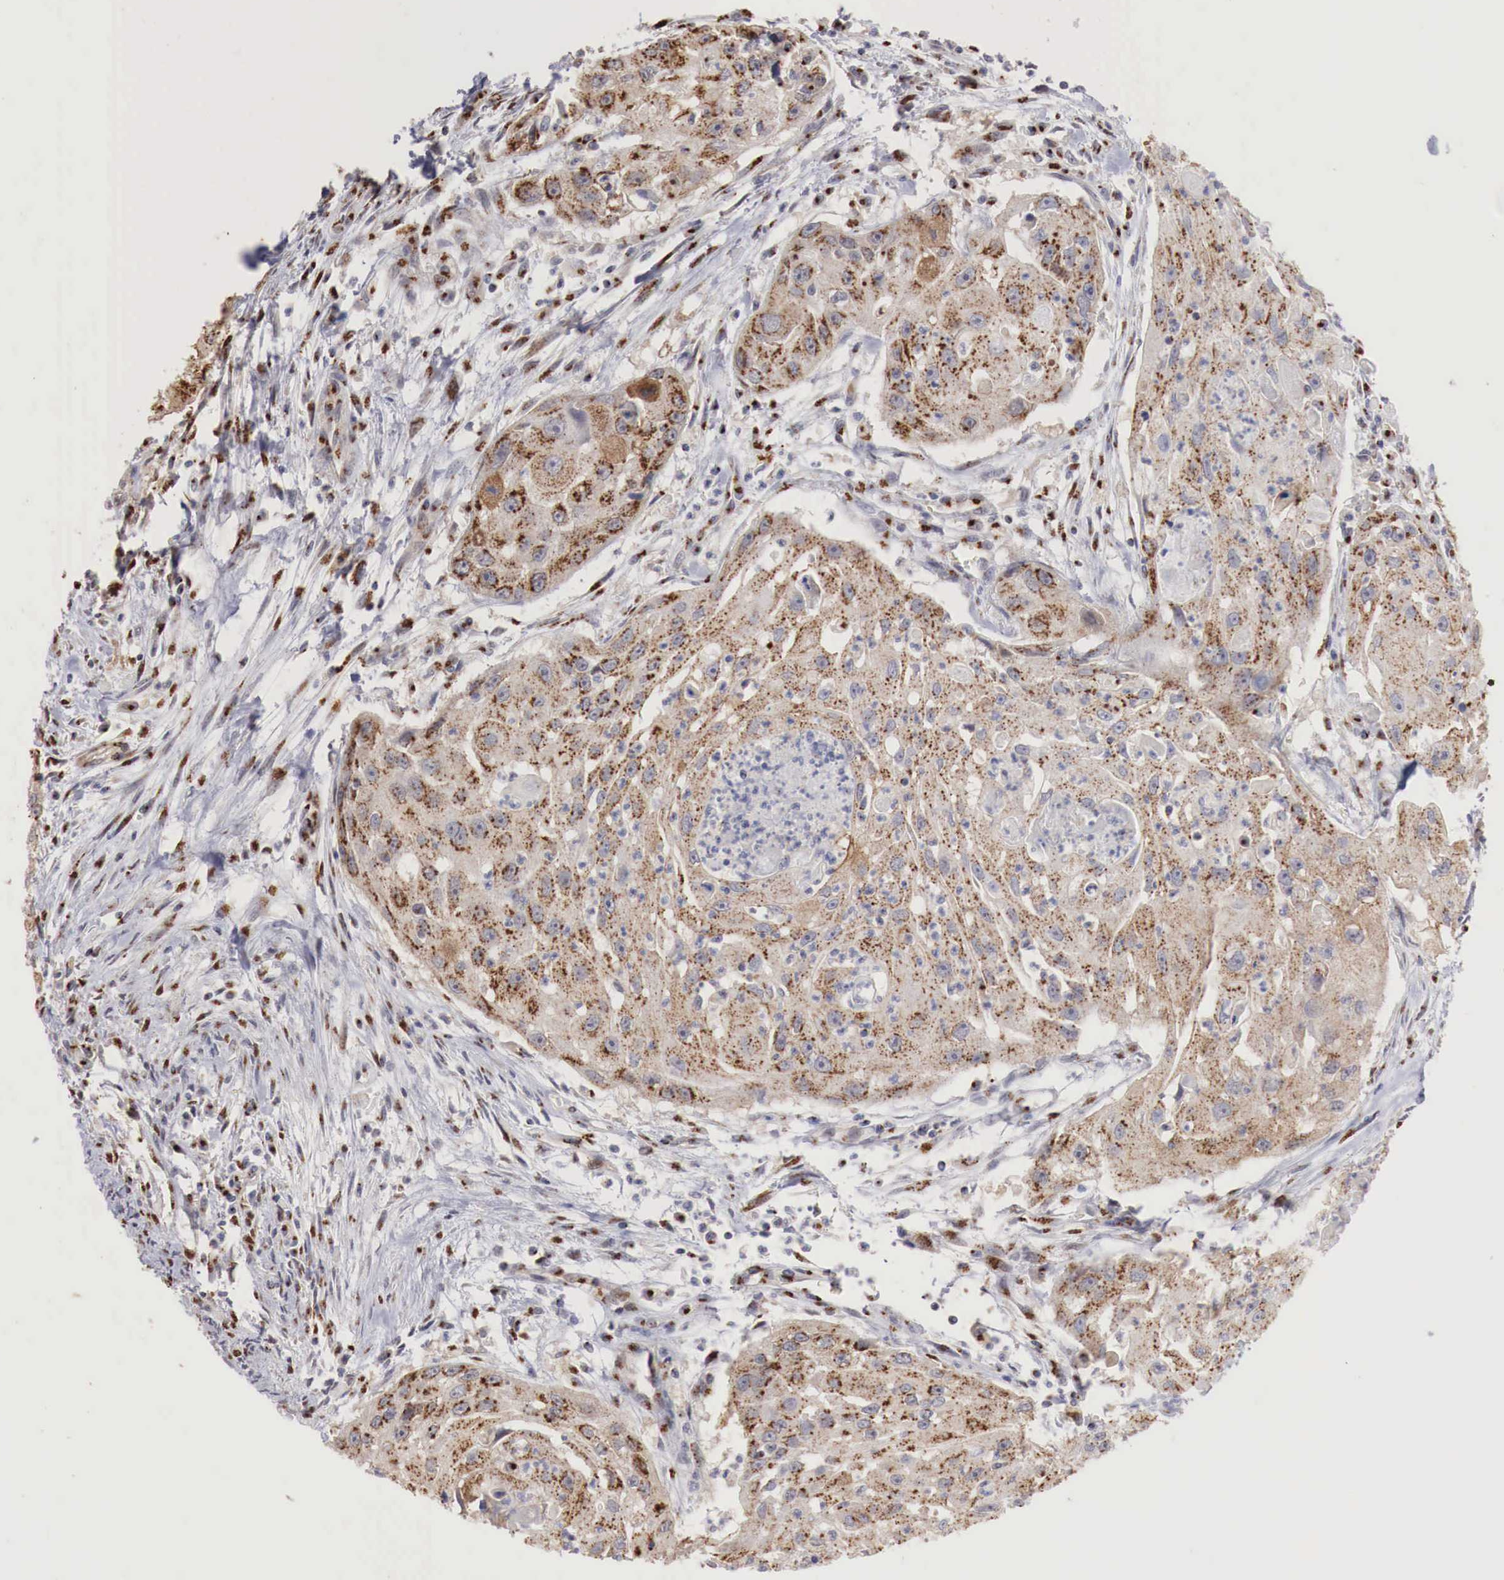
{"staining": {"intensity": "moderate", "quantity": ">75%", "location": "cytoplasmic/membranous"}, "tissue": "head and neck cancer", "cell_type": "Tumor cells", "image_type": "cancer", "snomed": [{"axis": "morphology", "description": "Squamous cell carcinoma, NOS"}, {"axis": "topography", "description": "Head-Neck"}], "caption": "The image displays staining of head and neck cancer, revealing moderate cytoplasmic/membranous protein positivity (brown color) within tumor cells.", "gene": "SYAP1", "patient": {"sex": "male", "age": 64}}